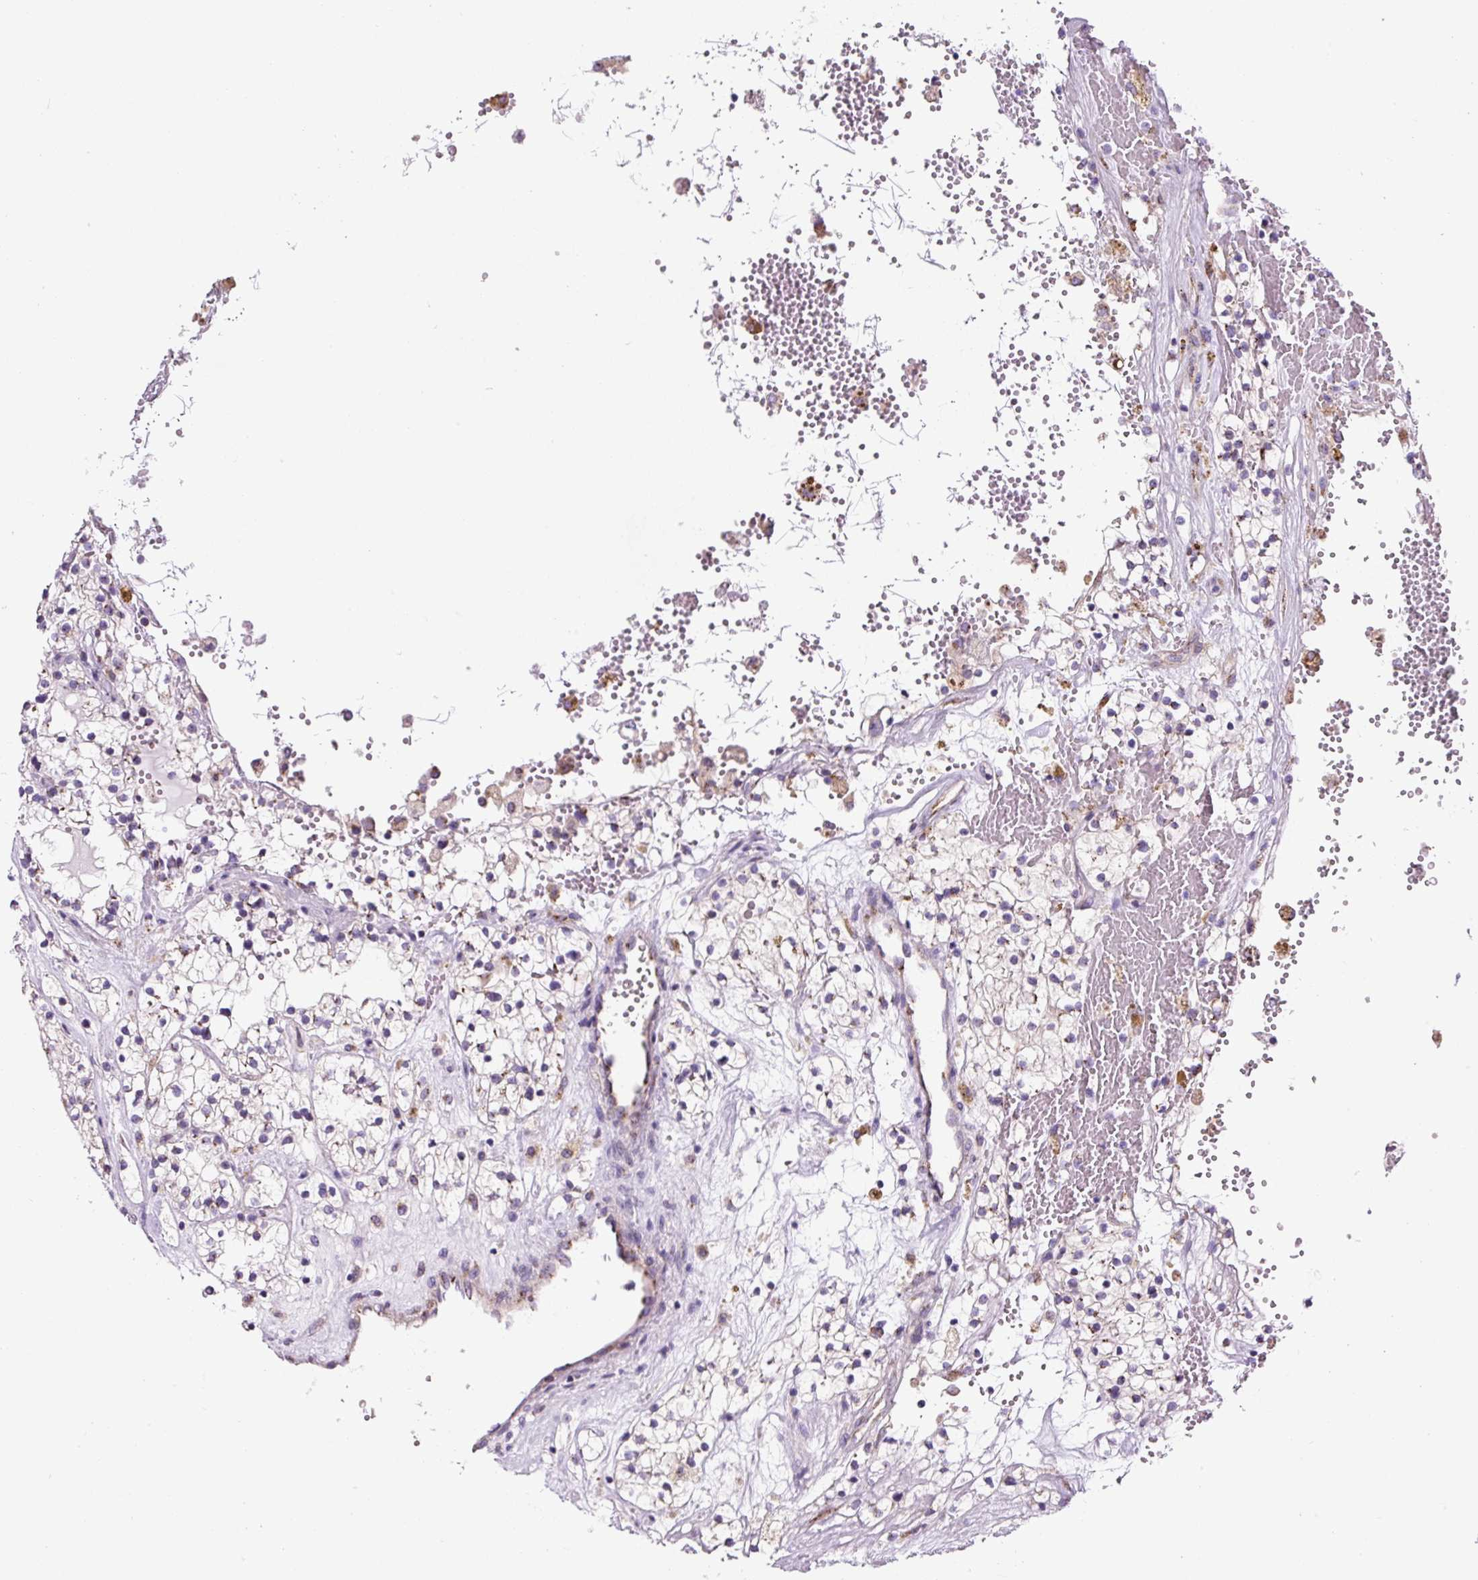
{"staining": {"intensity": "weak", "quantity": "<25%", "location": "cytoplasmic/membranous"}, "tissue": "renal cancer", "cell_type": "Tumor cells", "image_type": "cancer", "snomed": [{"axis": "morphology", "description": "Normal tissue, NOS"}, {"axis": "morphology", "description": "Adenocarcinoma, NOS"}, {"axis": "topography", "description": "Kidney"}], "caption": "Renal cancer was stained to show a protein in brown. There is no significant expression in tumor cells.", "gene": "GORASP1", "patient": {"sex": "male", "age": 68}}